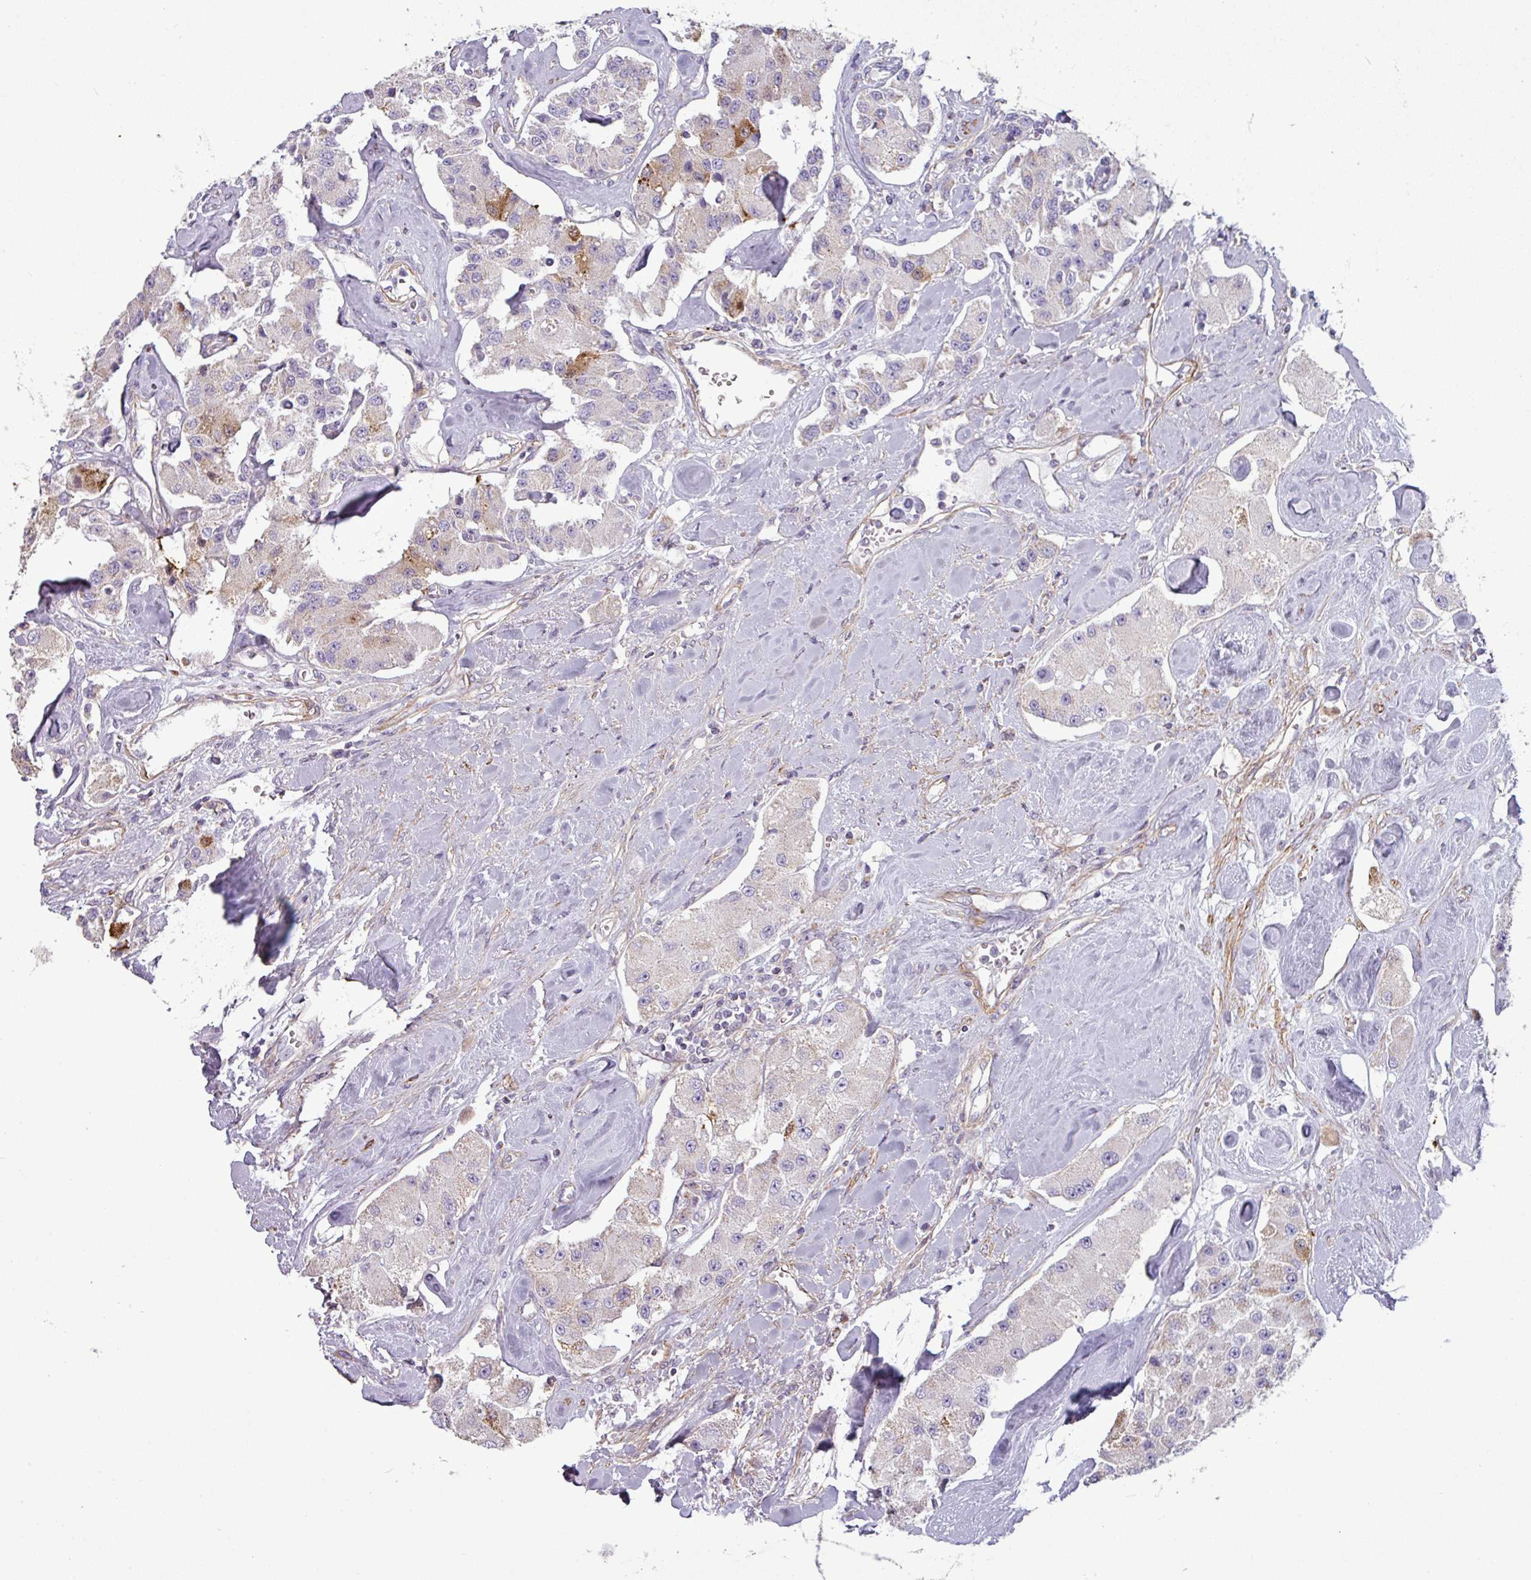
{"staining": {"intensity": "moderate", "quantity": "<25%", "location": "cytoplasmic/membranous"}, "tissue": "carcinoid", "cell_type": "Tumor cells", "image_type": "cancer", "snomed": [{"axis": "morphology", "description": "Carcinoid, malignant, NOS"}, {"axis": "topography", "description": "Pancreas"}], "caption": "Protein expression analysis of carcinoid displays moderate cytoplasmic/membranous positivity in approximately <25% of tumor cells.", "gene": "BTN2A2", "patient": {"sex": "male", "age": 41}}